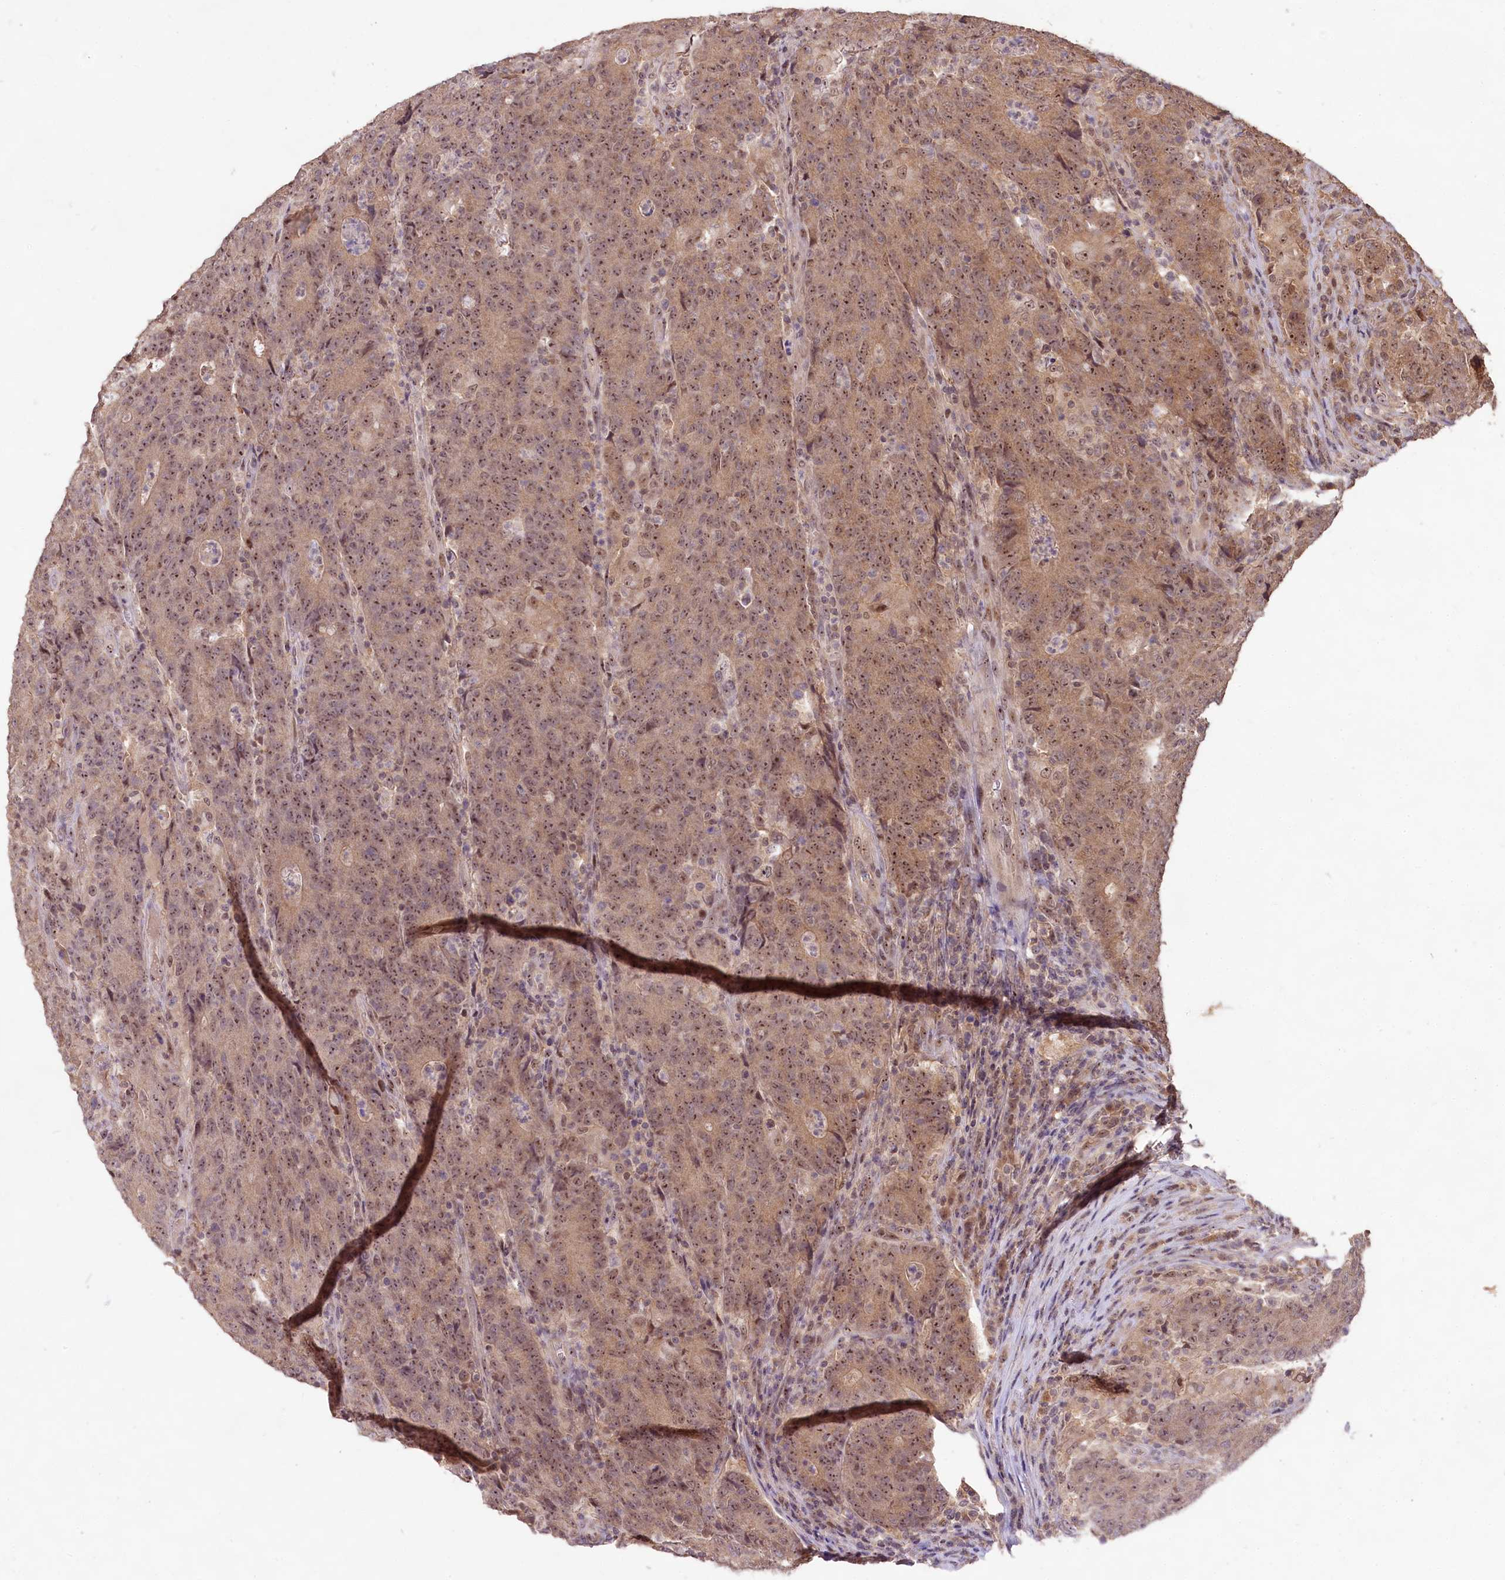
{"staining": {"intensity": "moderate", "quantity": ">75%", "location": "nuclear"}, "tissue": "colorectal cancer", "cell_type": "Tumor cells", "image_type": "cancer", "snomed": [{"axis": "morphology", "description": "Adenocarcinoma, NOS"}, {"axis": "topography", "description": "Colon"}], "caption": "Colorectal adenocarcinoma was stained to show a protein in brown. There is medium levels of moderate nuclear expression in about >75% of tumor cells.", "gene": "RRP8", "patient": {"sex": "female", "age": 75}}